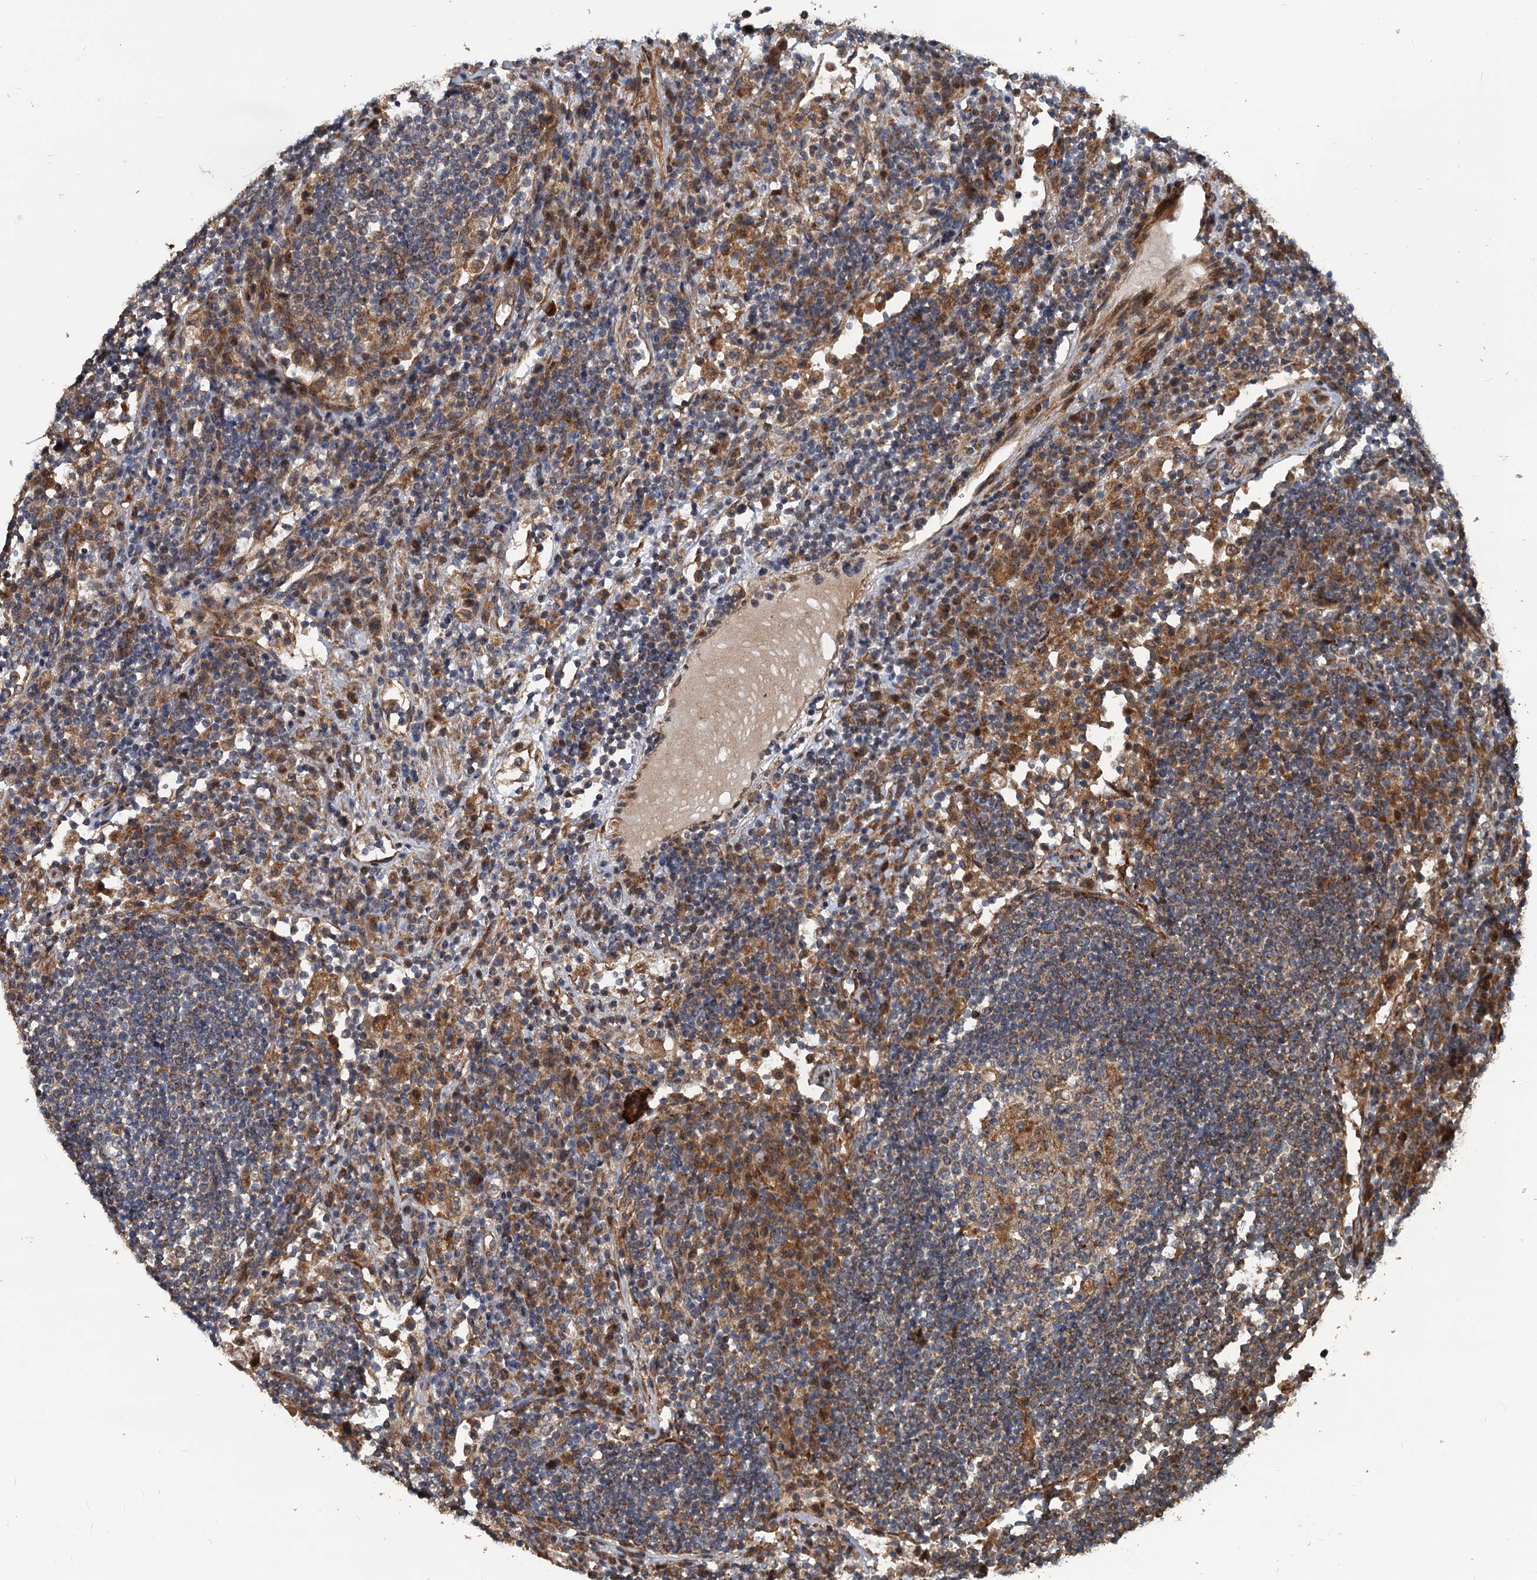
{"staining": {"intensity": "moderate", "quantity": "<25%", "location": "cytoplasmic/membranous"}, "tissue": "lymph node", "cell_type": "Germinal center cells", "image_type": "normal", "snomed": [{"axis": "morphology", "description": "Normal tissue, NOS"}, {"axis": "topography", "description": "Lymph node"}], "caption": "Protein analysis of normal lymph node shows moderate cytoplasmic/membranous expression in about <25% of germinal center cells.", "gene": "LRRK2", "patient": {"sex": "female", "age": 53}}